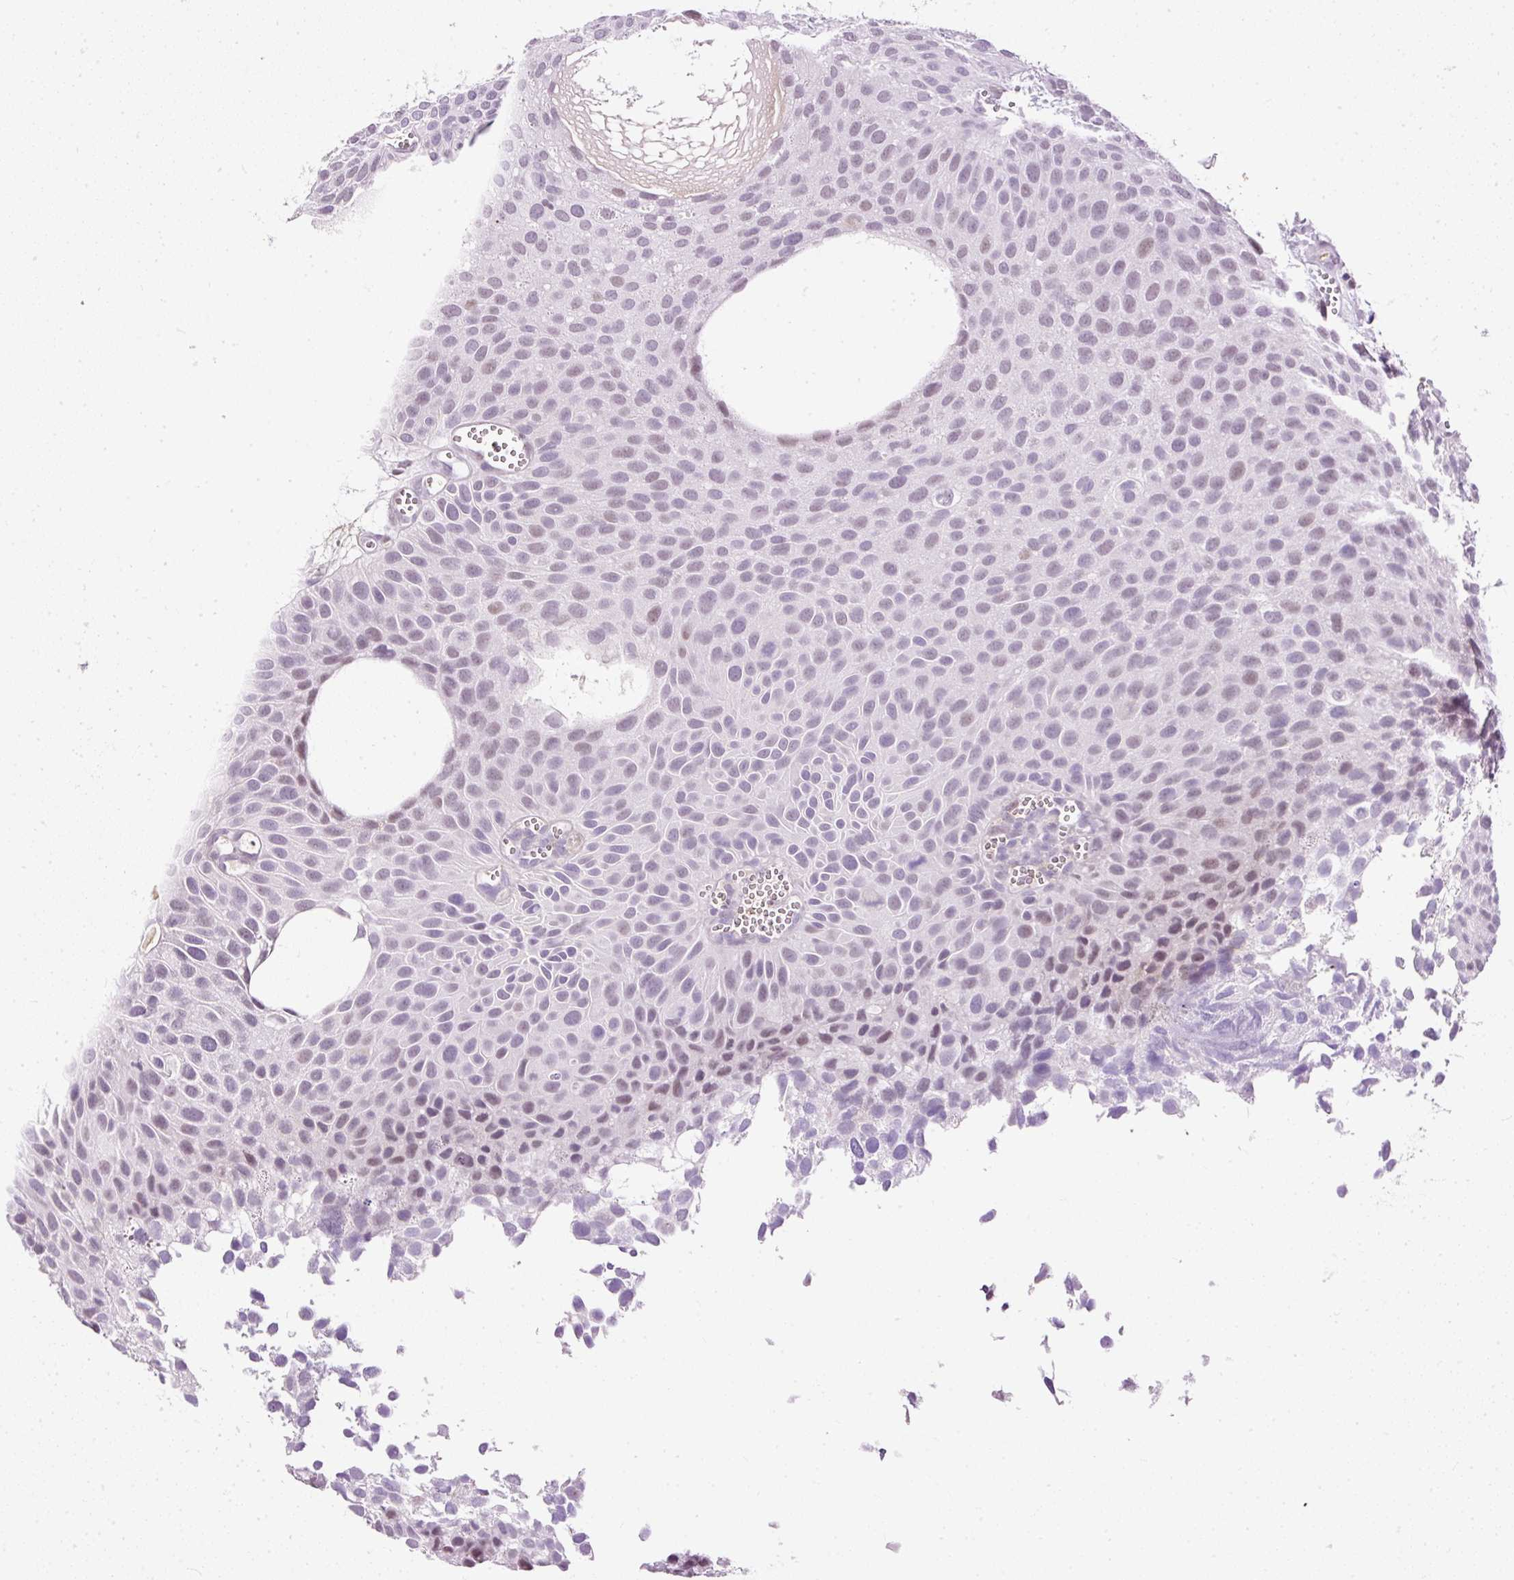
{"staining": {"intensity": "weak", "quantity": "25%-75%", "location": "nuclear"}, "tissue": "urothelial cancer", "cell_type": "Tumor cells", "image_type": "cancer", "snomed": [{"axis": "morphology", "description": "Urothelial carcinoma, Low grade"}, {"axis": "topography", "description": "Urinary bladder"}], "caption": "IHC histopathology image of neoplastic tissue: human urothelial cancer stained using IHC exhibits low levels of weak protein expression localized specifically in the nuclear of tumor cells, appearing as a nuclear brown color.", "gene": "PDE6B", "patient": {"sex": "male", "age": 88}}